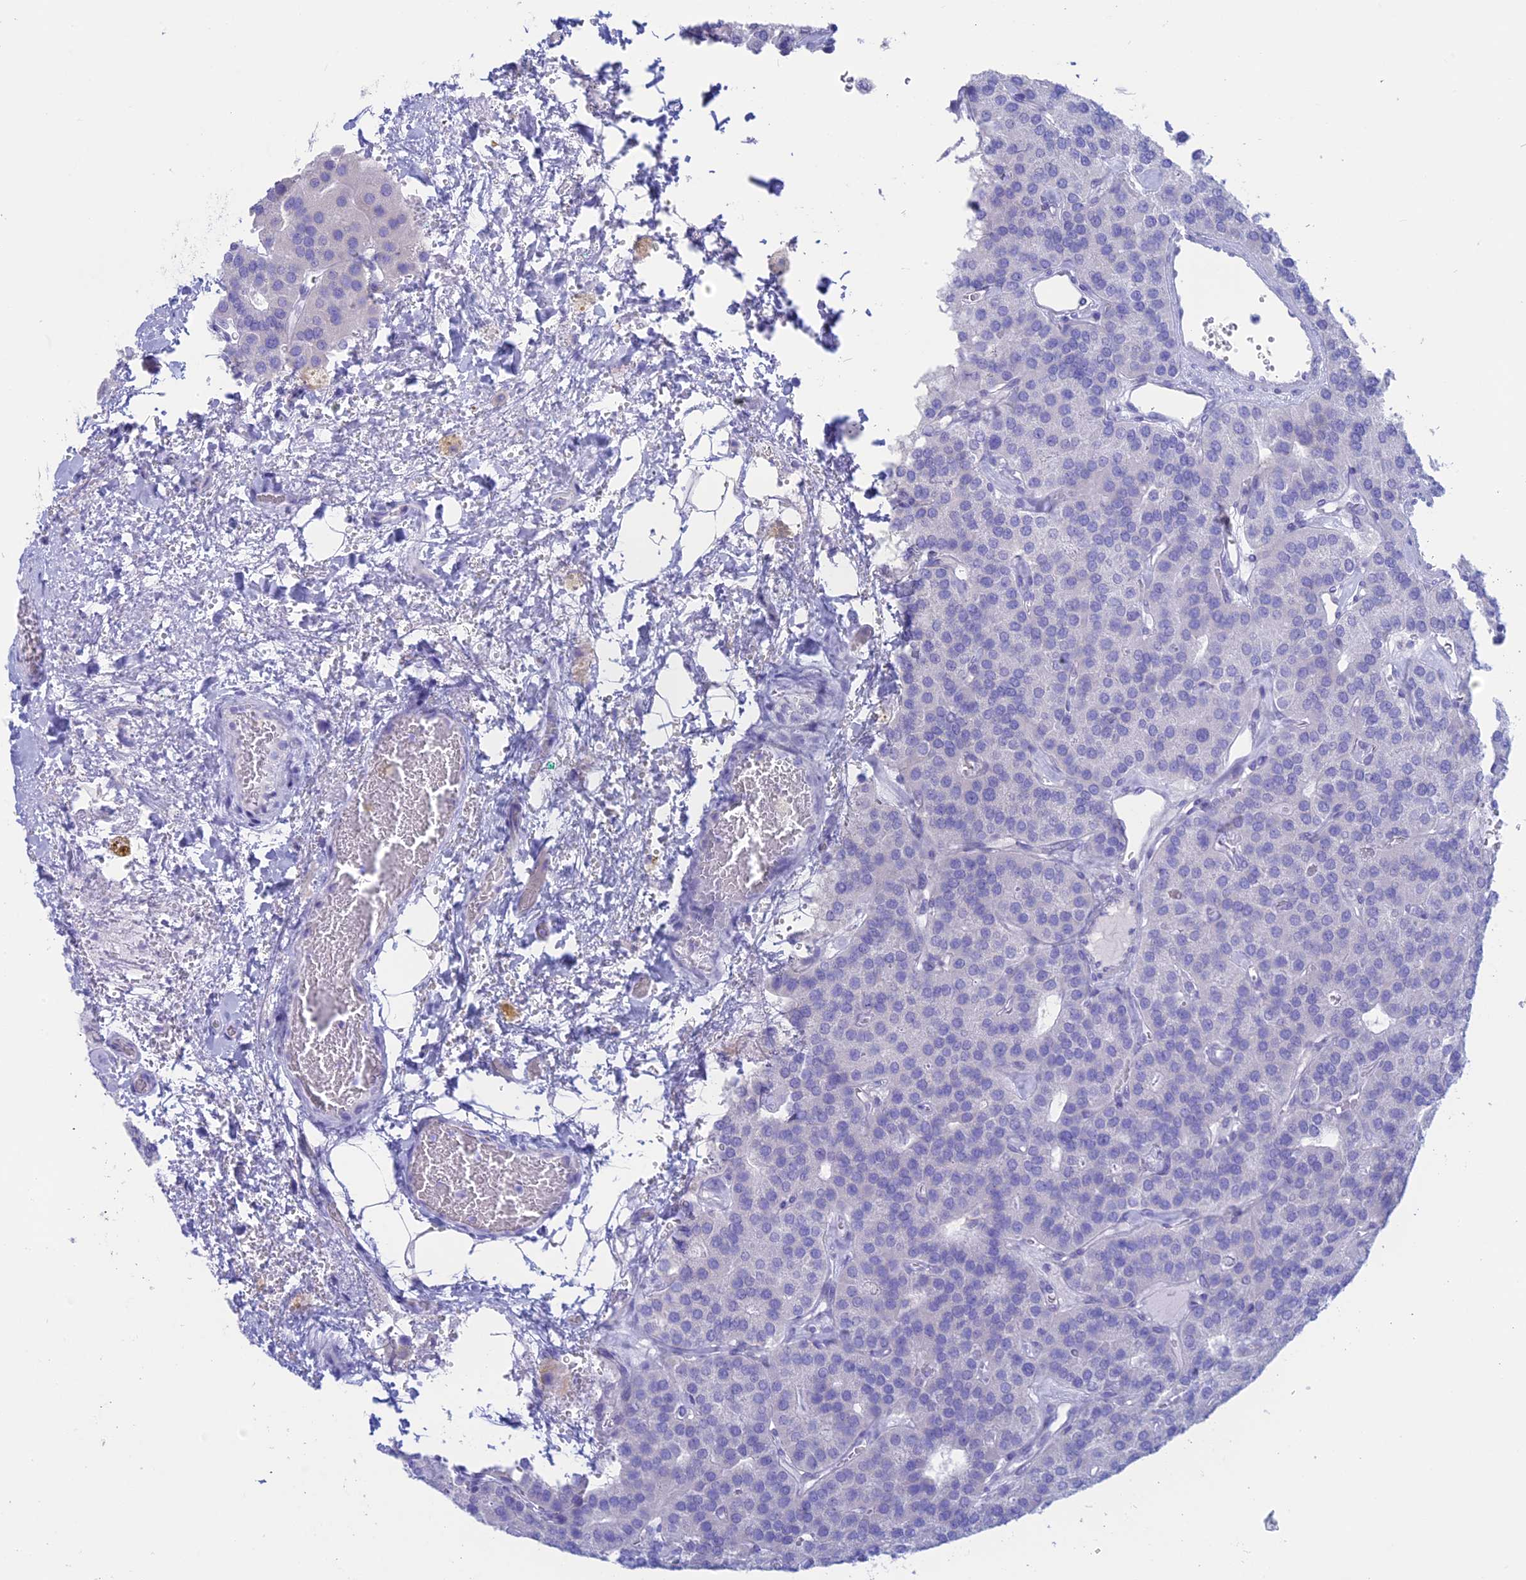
{"staining": {"intensity": "negative", "quantity": "none", "location": "none"}, "tissue": "parathyroid gland", "cell_type": "Glandular cells", "image_type": "normal", "snomed": [{"axis": "morphology", "description": "Normal tissue, NOS"}, {"axis": "morphology", "description": "Adenoma, NOS"}, {"axis": "topography", "description": "Parathyroid gland"}], "caption": "Immunohistochemical staining of unremarkable parathyroid gland shows no significant expression in glandular cells.", "gene": "RP1", "patient": {"sex": "female", "age": 86}}